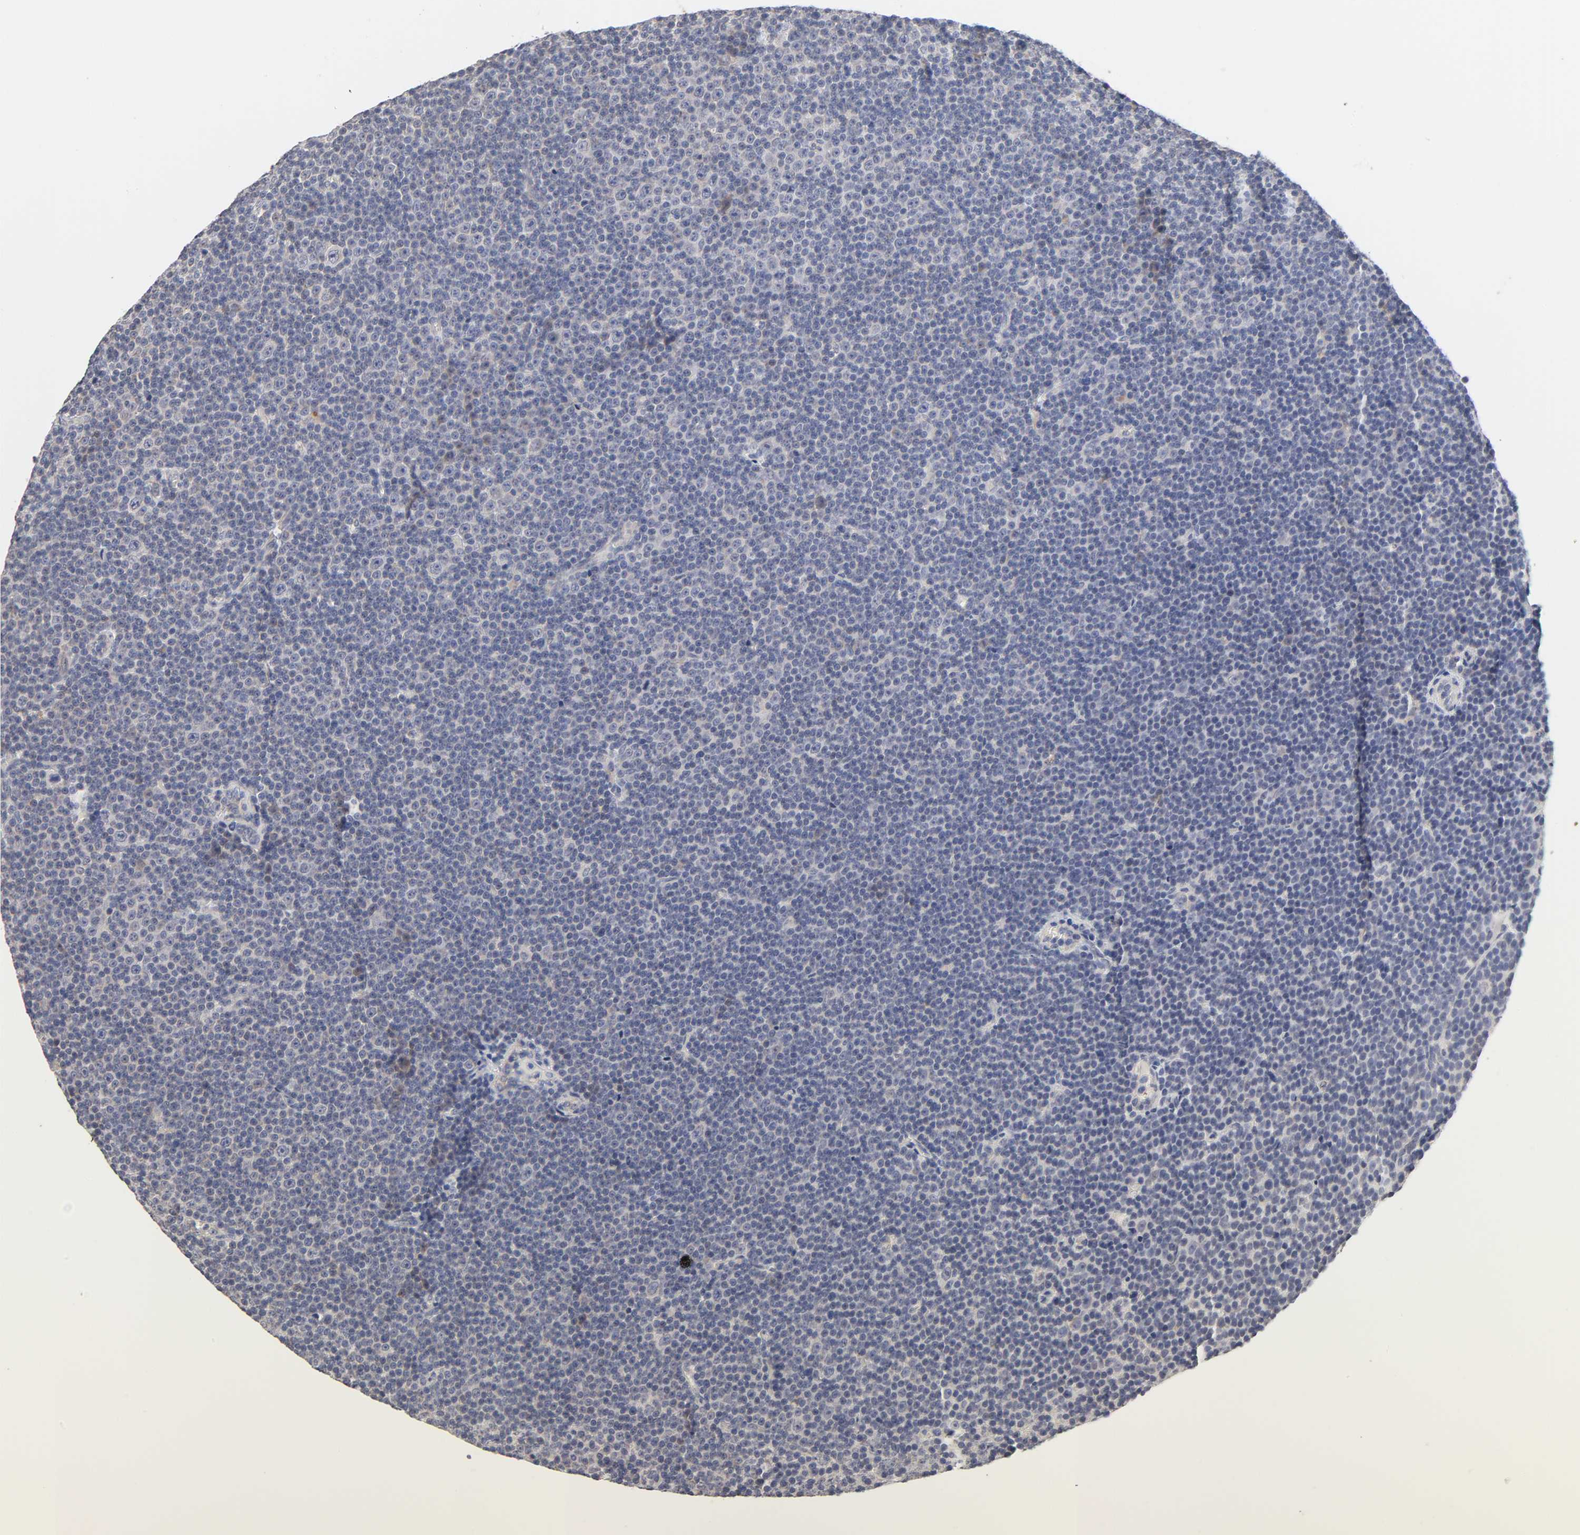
{"staining": {"intensity": "weak", "quantity": "25%-75%", "location": "cytoplasmic/membranous"}, "tissue": "lymphoma", "cell_type": "Tumor cells", "image_type": "cancer", "snomed": [{"axis": "morphology", "description": "Malignant lymphoma, non-Hodgkin's type, Low grade"}, {"axis": "topography", "description": "Lymph node"}], "caption": "DAB (3,3'-diaminobenzidine) immunohistochemical staining of human lymphoma shows weak cytoplasmic/membranous protein positivity in approximately 25%-75% of tumor cells.", "gene": "CXADR", "patient": {"sex": "female", "age": 67}}